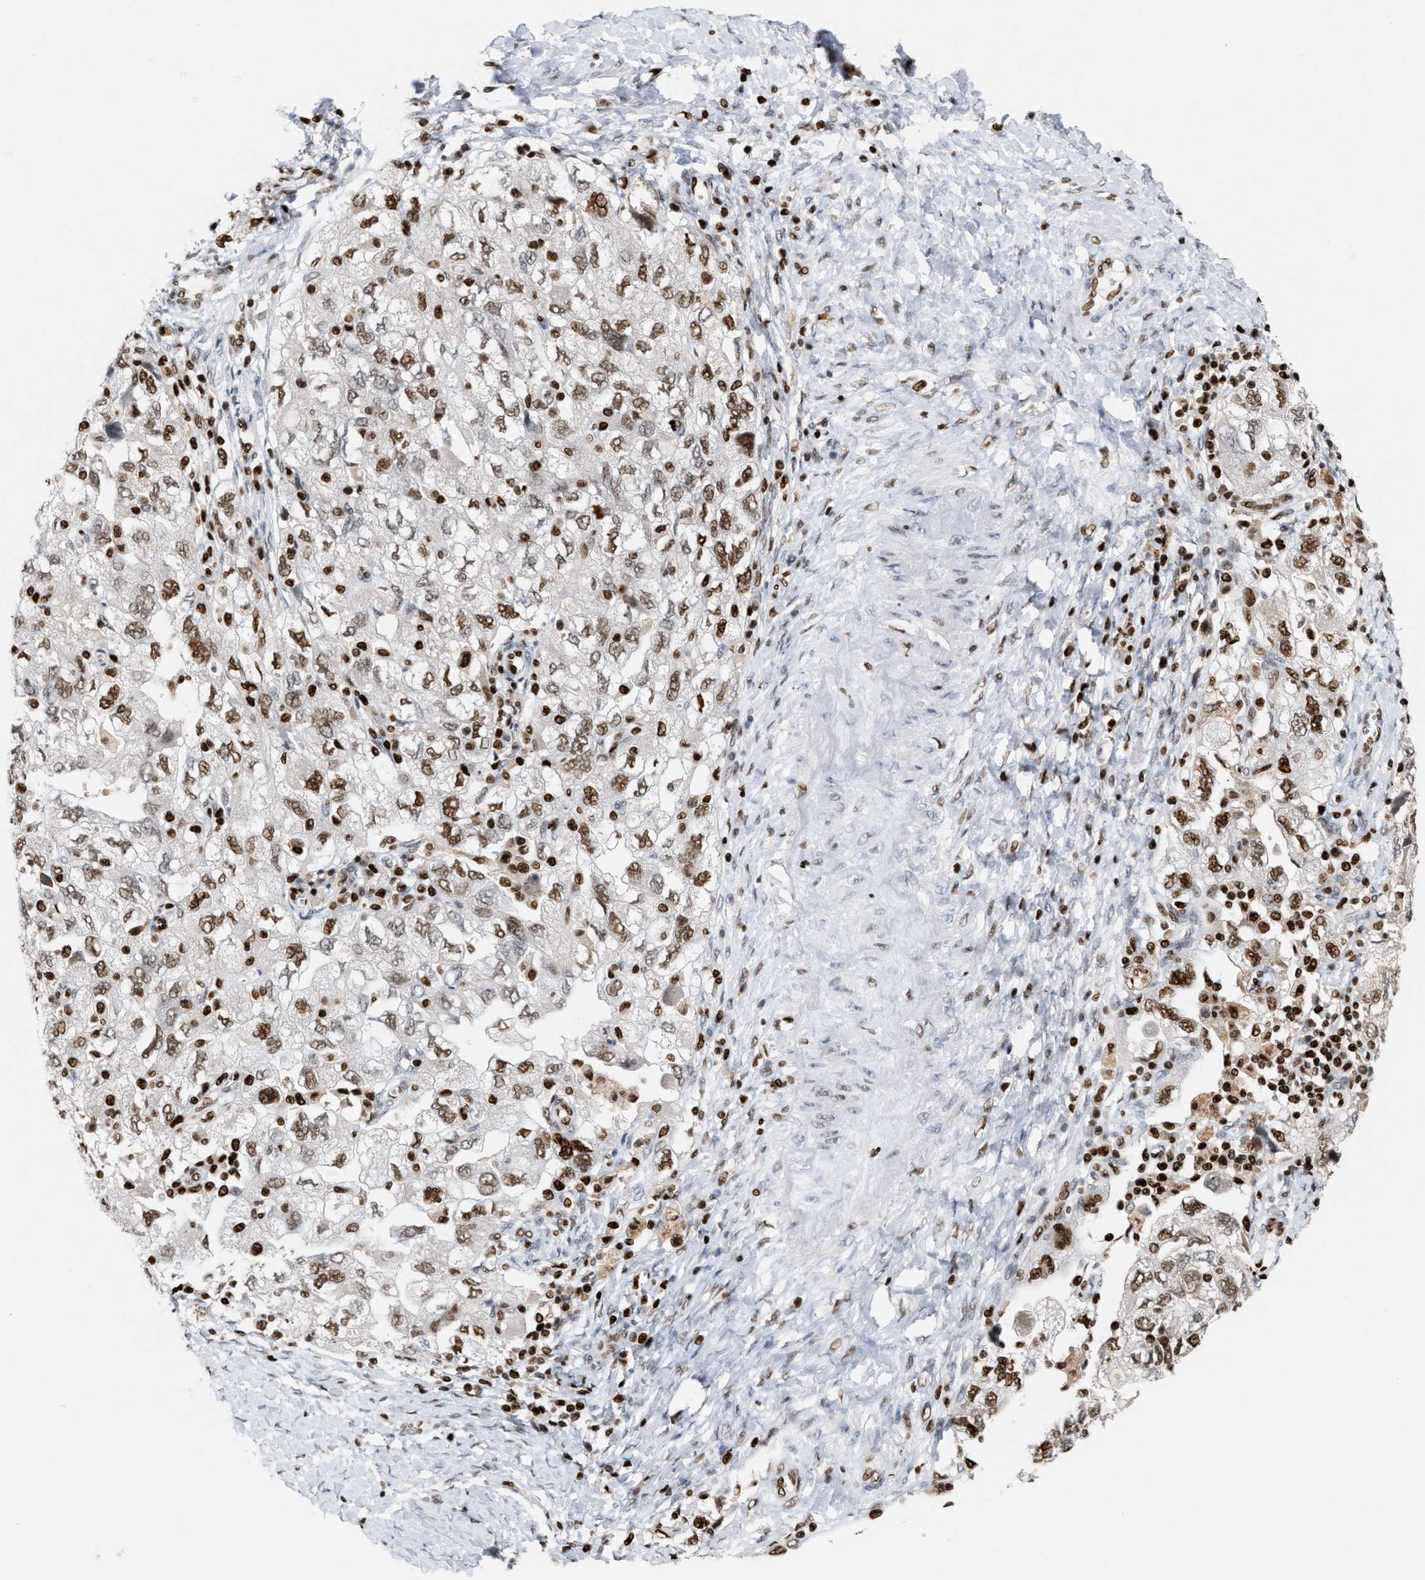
{"staining": {"intensity": "moderate", "quantity": ">75%", "location": "nuclear"}, "tissue": "ovarian cancer", "cell_type": "Tumor cells", "image_type": "cancer", "snomed": [{"axis": "morphology", "description": "Carcinoma, NOS"}, {"axis": "morphology", "description": "Cystadenocarcinoma, serous, NOS"}, {"axis": "topography", "description": "Ovary"}], "caption": "The photomicrograph displays staining of ovarian cancer, revealing moderate nuclear protein staining (brown color) within tumor cells.", "gene": "RNASEK-C17orf49", "patient": {"sex": "female", "age": 69}}